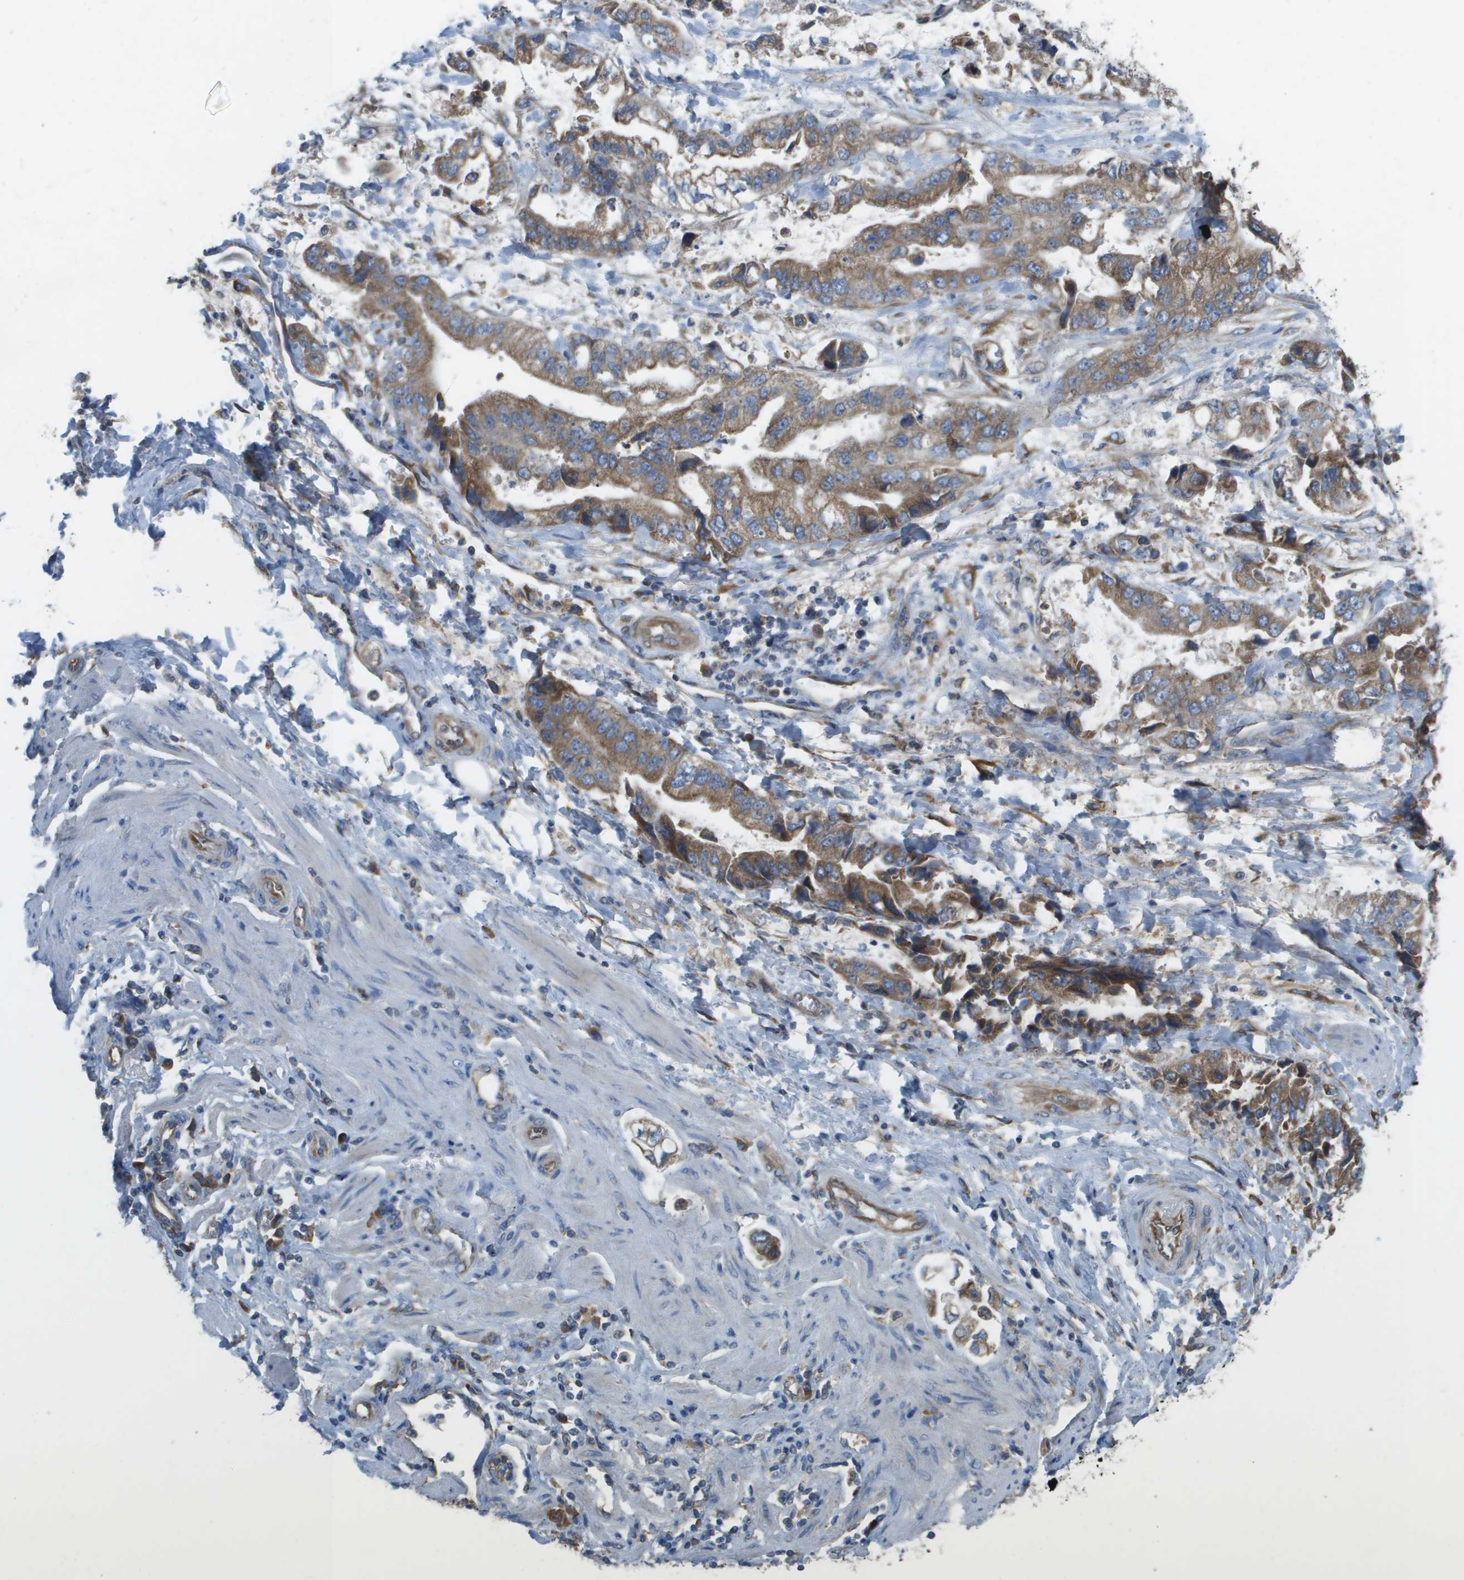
{"staining": {"intensity": "moderate", "quantity": ">75%", "location": "cytoplasmic/membranous"}, "tissue": "stomach cancer", "cell_type": "Tumor cells", "image_type": "cancer", "snomed": [{"axis": "morphology", "description": "Normal tissue, NOS"}, {"axis": "morphology", "description": "Adenocarcinoma, NOS"}, {"axis": "topography", "description": "Stomach"}], "caption": "DAB immunohistochemical staining of human stomach cancer (adenocarcinoma) exhibits moderate cytoplasmic/membranous protein expression in about >75% of tumor cells.", "gene": "CLCN2", "patient": {"sex": "male", "age": 62}}